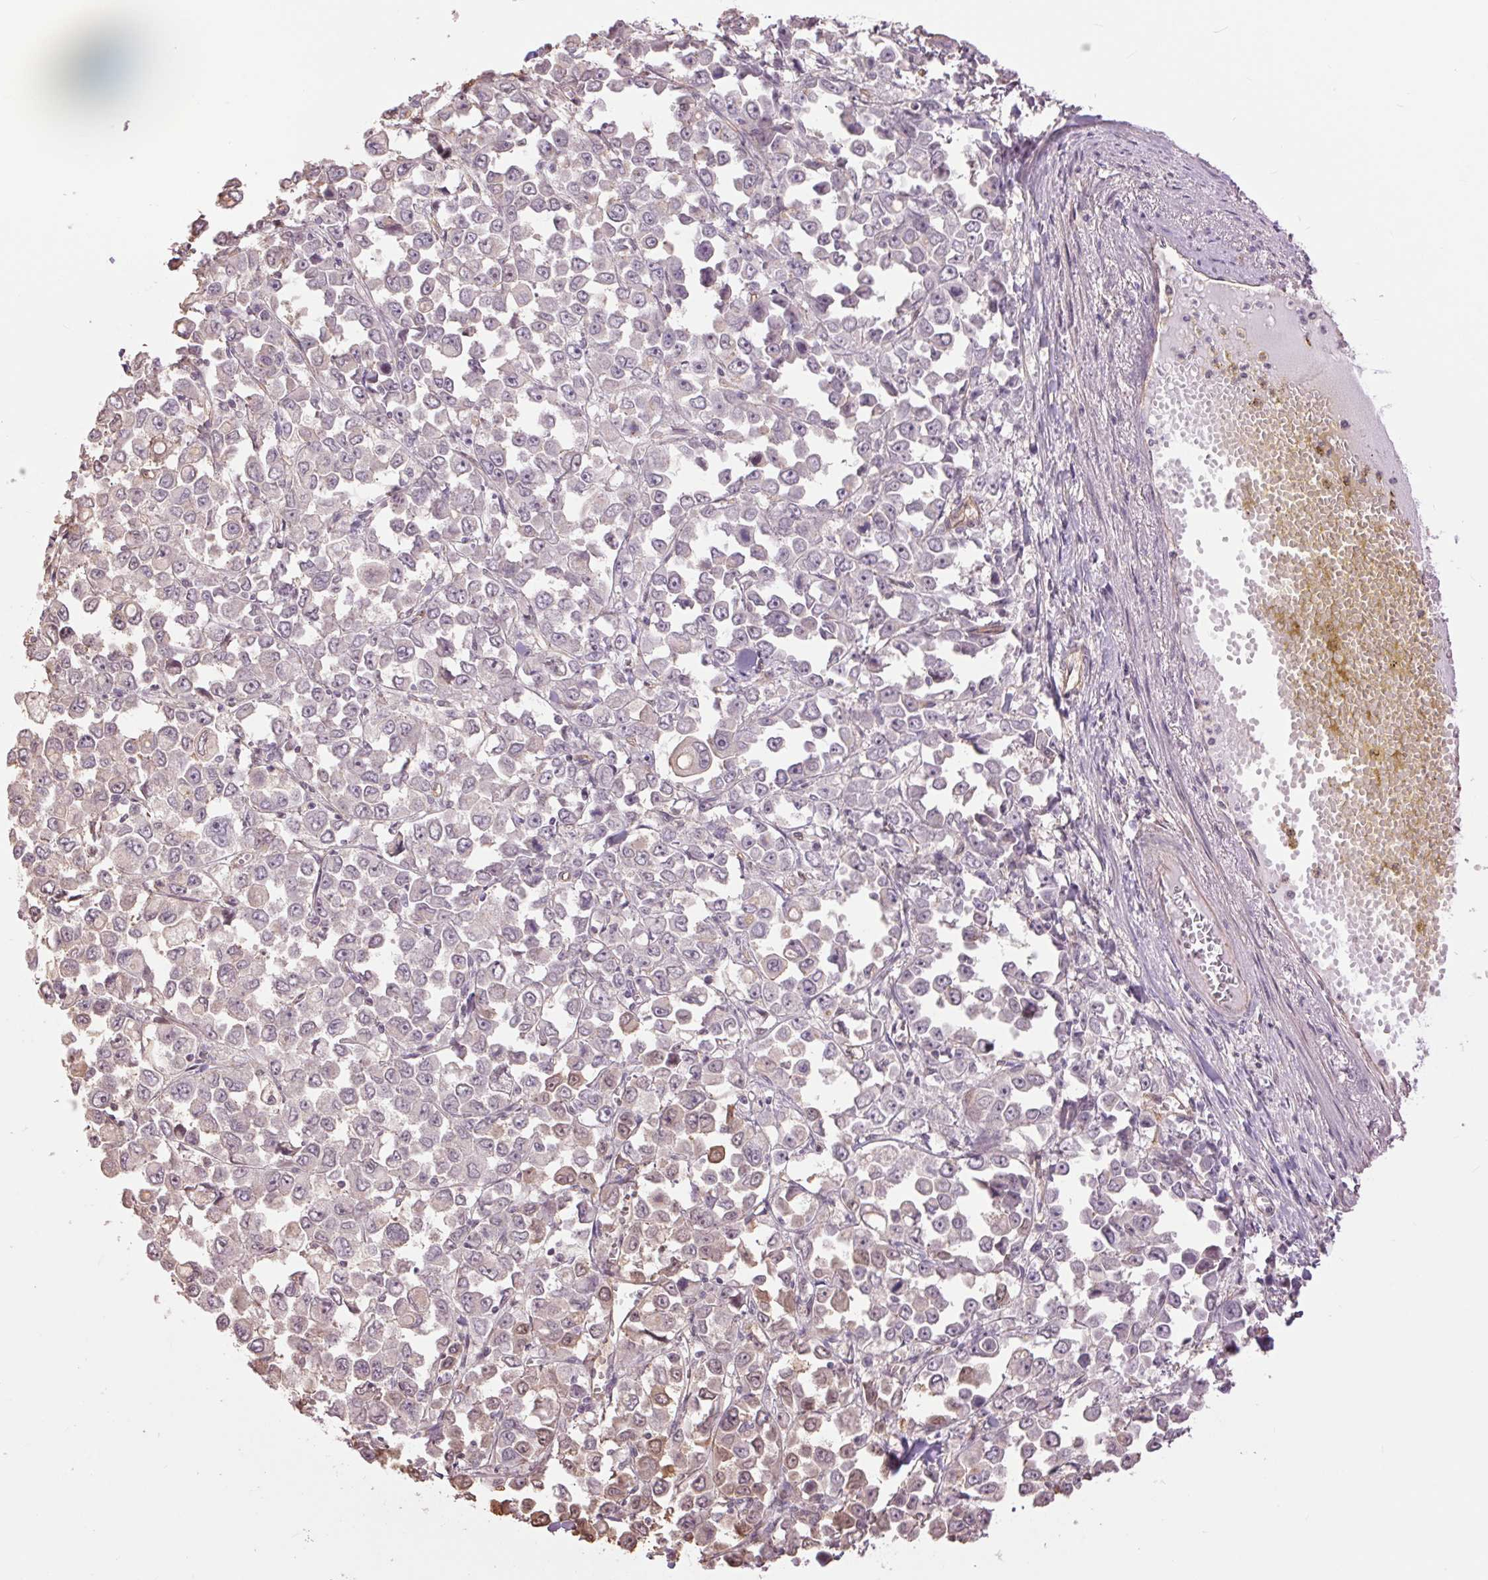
{"staining": {"intensity": "negative", "quantity": "none", "location": "none"}, "tissue": "stomach cancer", "cell_type": "Tumor cells", "image_type": "cancer", "snomed": [{"axis": "morphology", "description": "Adenocarcinoma, NOS"}, {"axis": "topography", "description": "Stomach, upper"}], "caption": "DAB immunohistochemical staining of stomach cancer shows no significant positivity in tumor cells.", "gene": "PALM", "patient": {"sex": "male", "age": 70}}